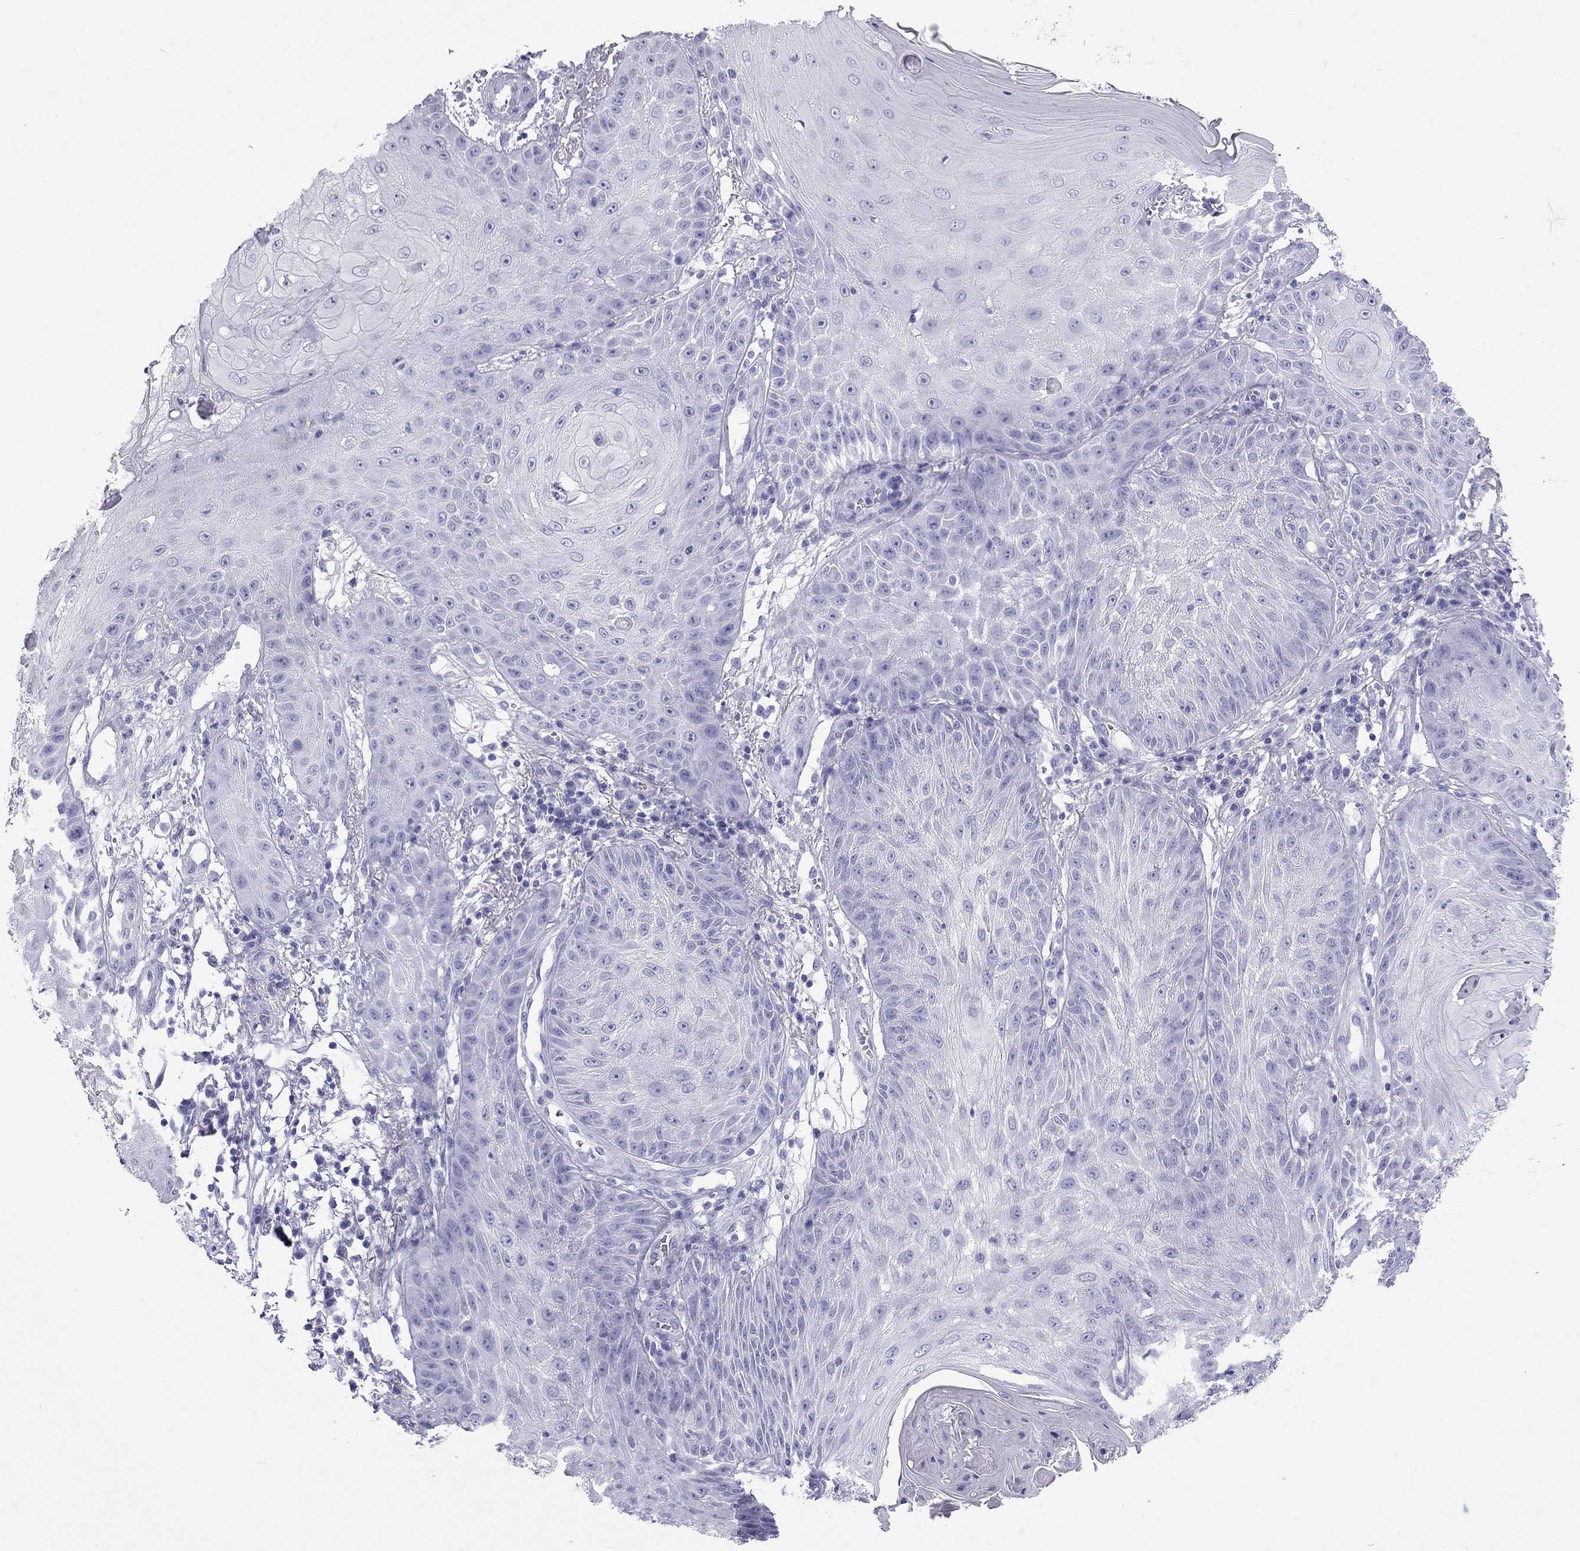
{"staining": {"intensity": "negative", "quantity": "none", "location": "none"}, "tissue": "skin cancer", "cell_type": "Tumor cells", "image_type": "cancer", "snomed": [{"axis": "morphology", "description": "Squamous cell carcinoma, NOS"}, {"axis": "topography", "description": "Skin"}], "caption": "This photomicrograph is of skin squamous cell carcinoma stained with immunohistochemistry (IHC) to label a protein in brown with the nuclei are counter-stained blue. There is no expression in tumor cells. (Immunohistochemistry (ihc), brightfield microscopy, high magnification).", "gene": "TRPM3", "patient": {"sex": "male", "age": 70}}